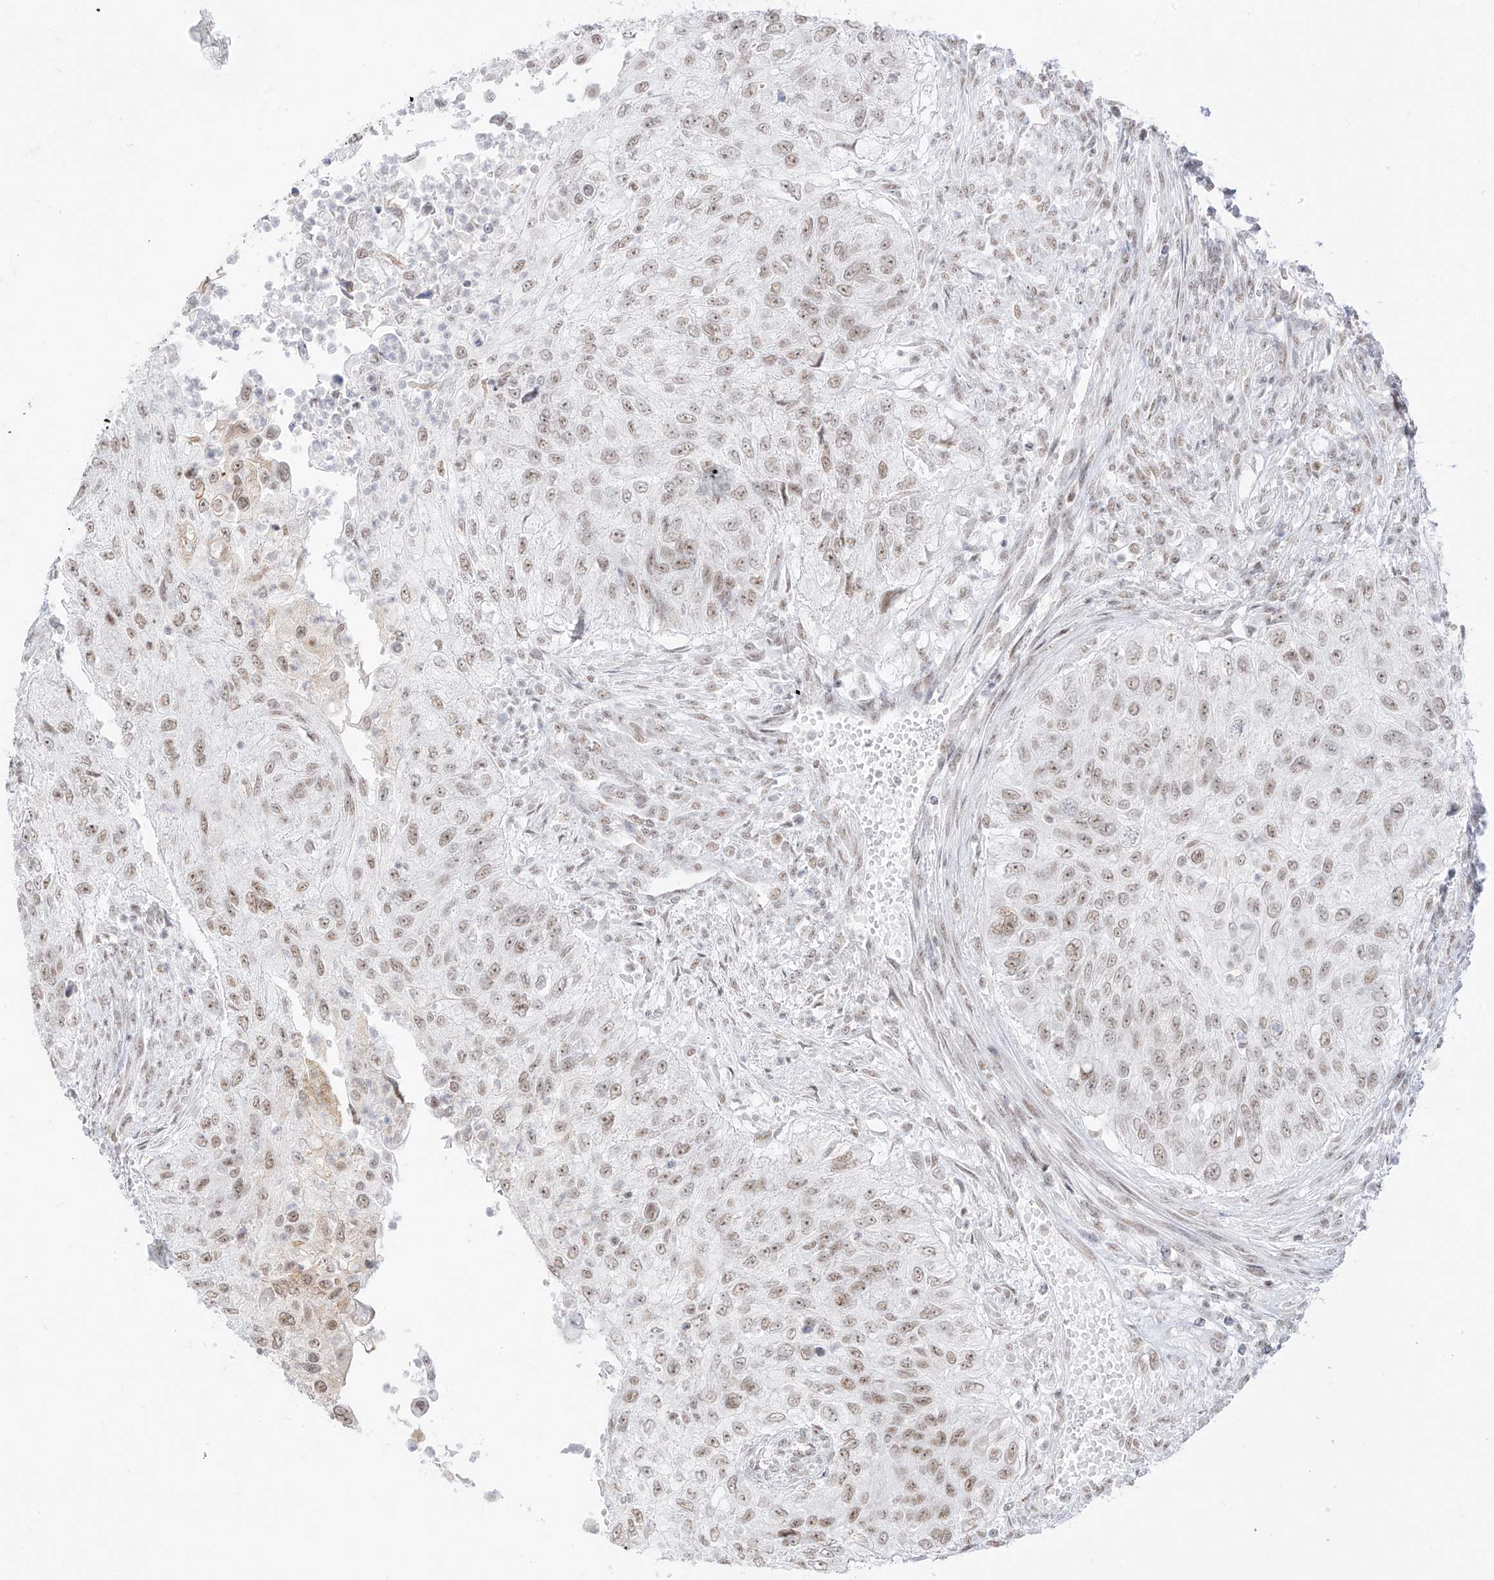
{"staining": {"intensity": "weak", "quantity": ">75%", "location": "nuclear"}, "tissue": "urothelial cancer", "cell_type": "Tumor cells", "image_type": "cancer", "snomed": [{"axis": "morphology", "description": "Urothelial carcinoma, High grade"}, {"axis": "topography", "description": "Urinary bladder"}], "caption": "Immunohistochemical staining of urothelial carcinoma (high-grade) exhibits low levels of weak nuclear protein staining in about >75% of tumor cells. Immunohistochemistry stains the protein in brown and the nuclei are stained blue.", "gene": "SUPT5H", "patient": {"sex": "female", "age": 60}}